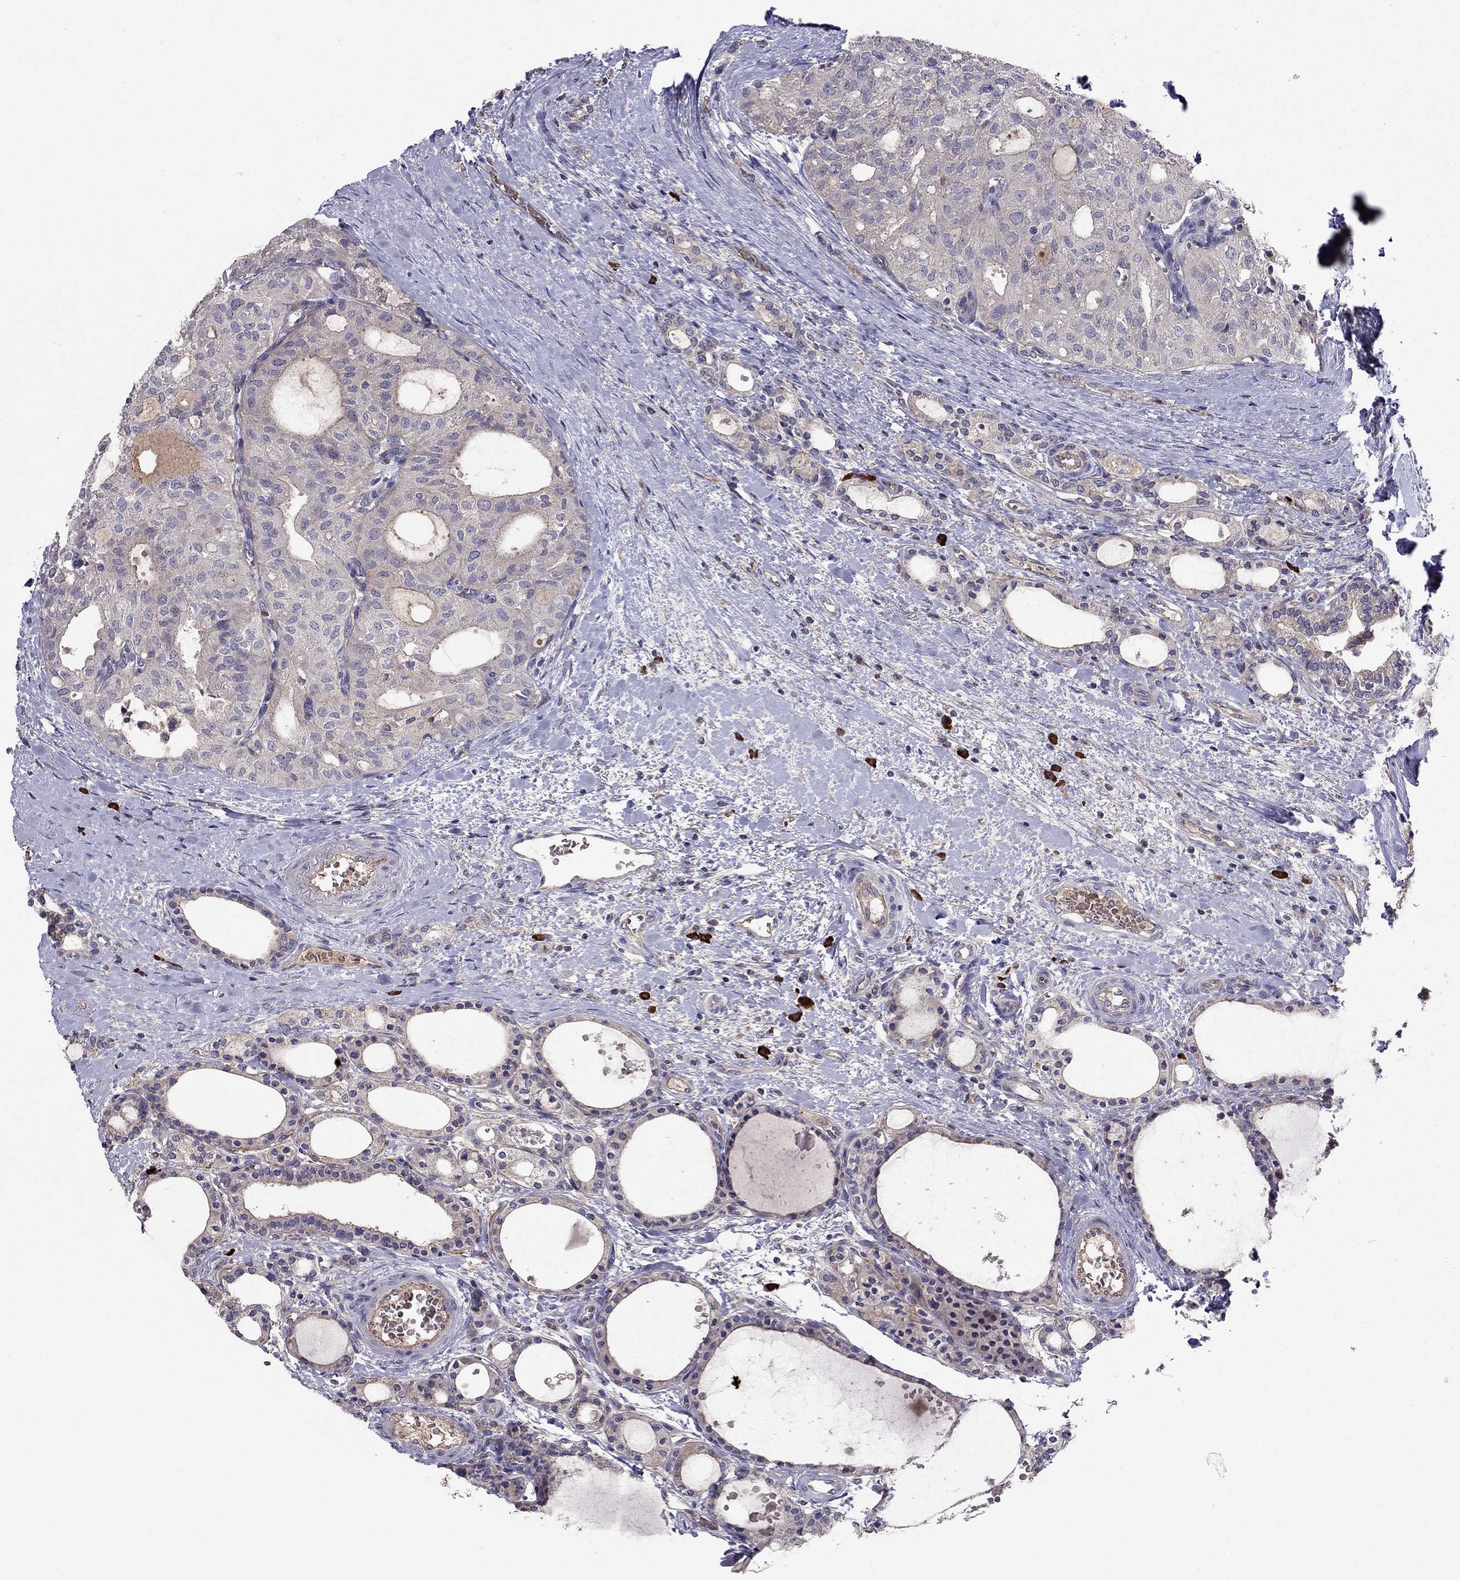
{"staining": {"intensity": "weak", "quantity": "25%-75%", "location": "cytoplasmic/membranous"}, "tissue": "thyroid cancer", "cell_type": "Tumor cells", "image_type": "cancer", "snomed": [{"axis": "morphology", "description": "Follicular adenoma carcinoma, NOS"}, {"axis": "topography", "description": "Thyroid gland"}], "caption": "There is low levels of weak cytoplasmic/membranous staining in tumor cells of thyroid cancer, as demonstrated by immunohistochemical staining (brown color).", "gene": "PIK3CG", "patient": {"sex": "male", "age": 75}}